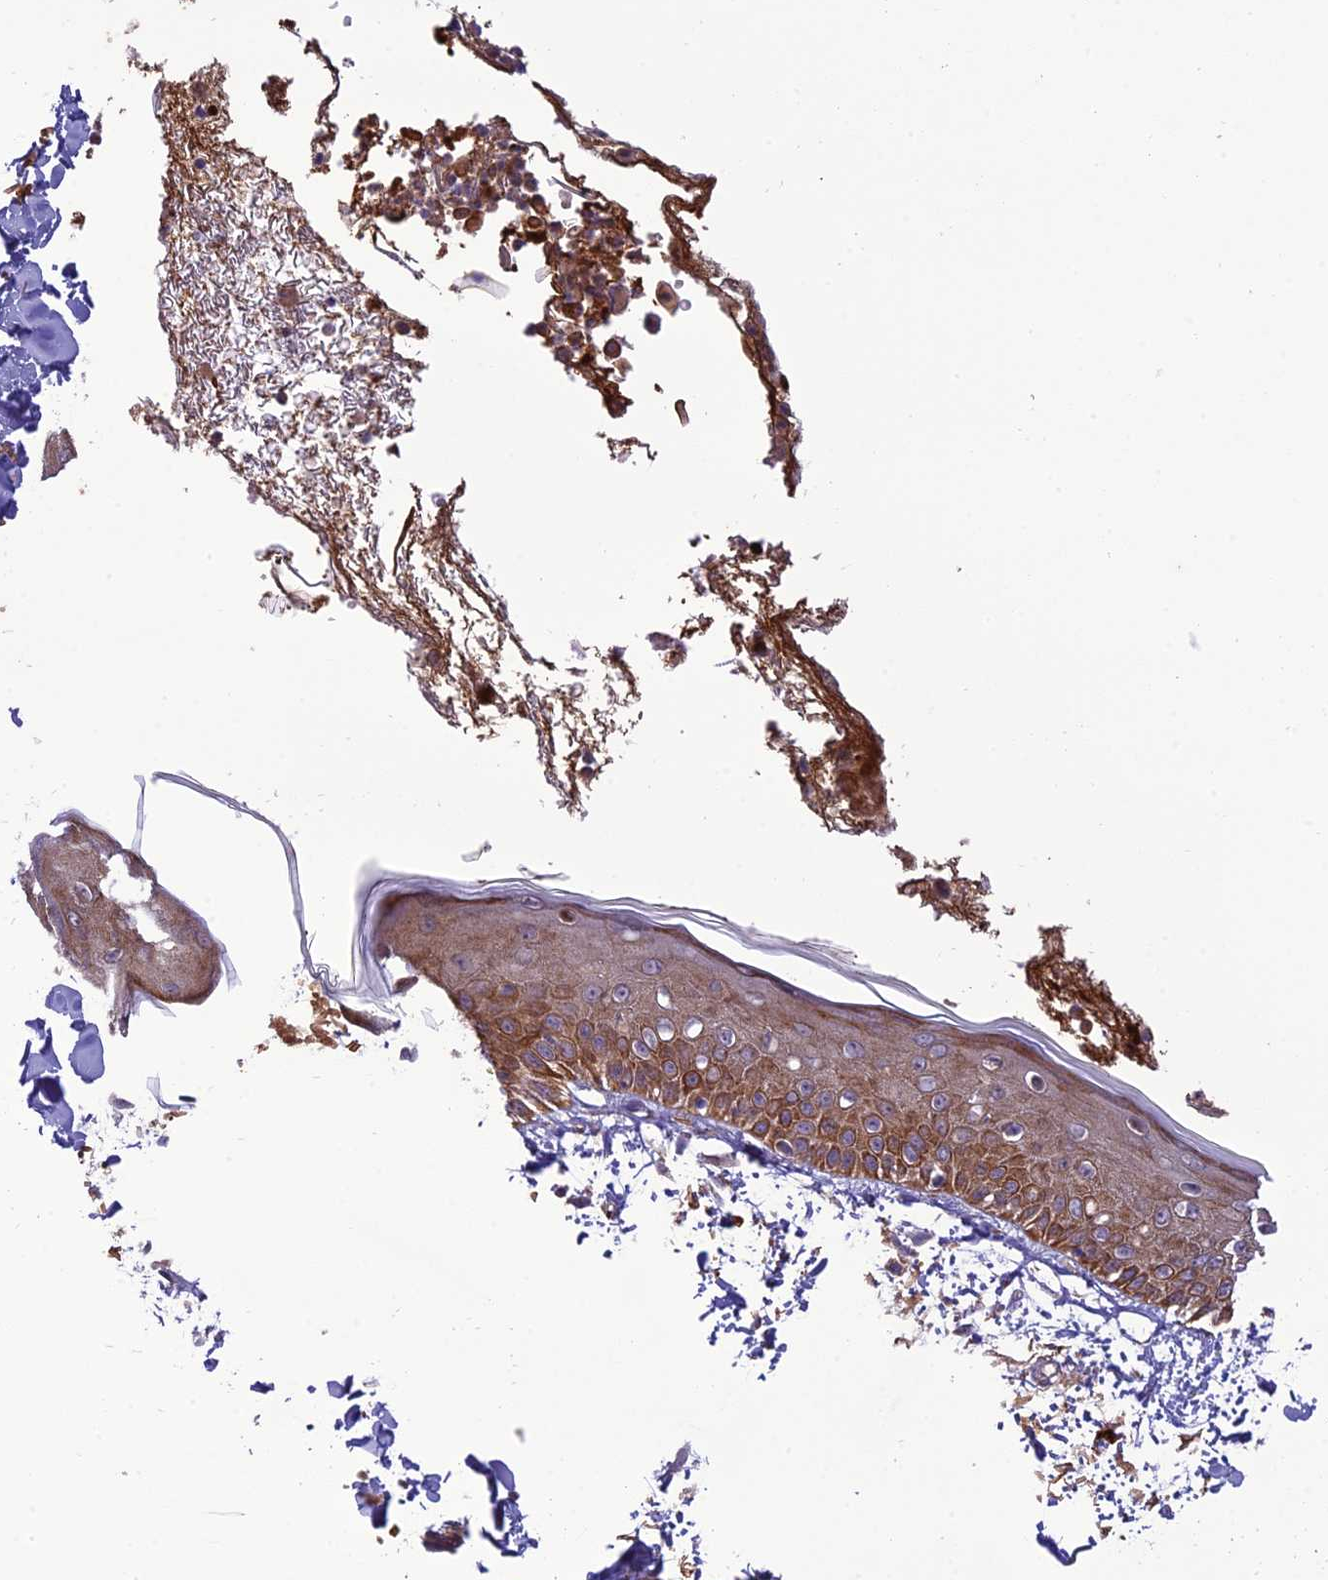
{"staining": {"intensity": "negative", "quantity": "none", "location": "none"}, "tissue": "skin", "cell_type": "Fibroblasts", "image_type": "normal", "snomed": [{"axis": "morphology", "description": "Normal tissue, NOS"}, {"axis": "morphology", "description": "Squamous cell carcinoma, NOS"}, {"axis": "topography", "description": "Skin"}, {"axis": "topography", "description": "Peripheral nerve tissue"}], "caption": "IHC image of unremarkable skin: skin stained with DAB (3,3'-diaminobenzidine) demonstrates no significant protein positivity in fibroblasts.", "gene": "JMY", "patient": {"sex": "male", "age": 83}}